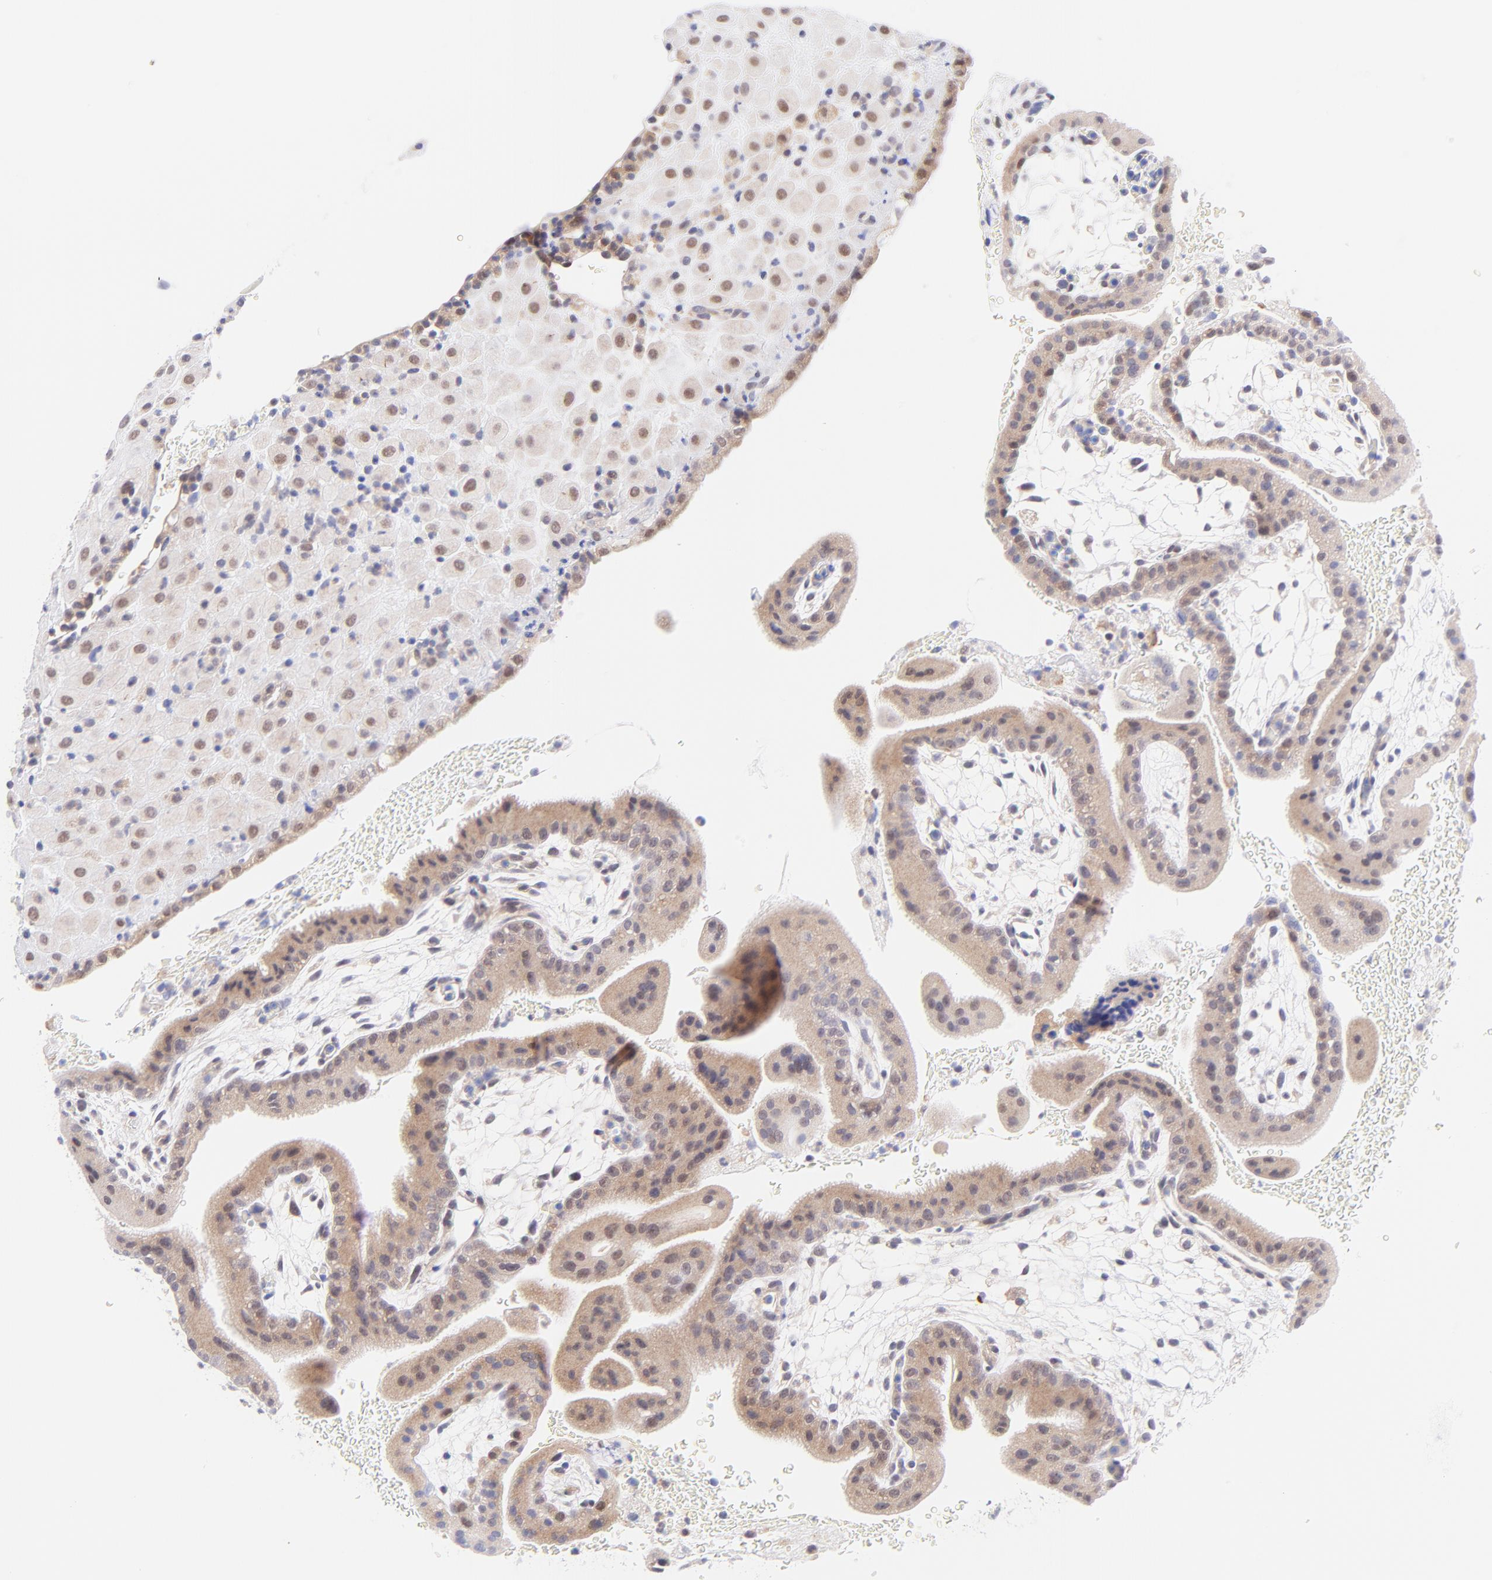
{"staining": {"intensity": "weak", "quantity": "25%-75%", "location": "cytoplasmic/membranous,nuclear"}, "tissue": "placenta", "cell_type": "Decidual cells", "image_type": "normal", "snomed": [{"axis": "morphology", "description": "Normal tissue, NOS"}, {"axis": "topography", "description": "Placenta"}], "caption": "Protein expression analysis of benign placenta displays weak cytoplasmic/membranous,nuclear positivity in approximately 25%-75% of decidual cells.", "gene": "PBDC1", "patient": {"sex": "female", "age": 19}}